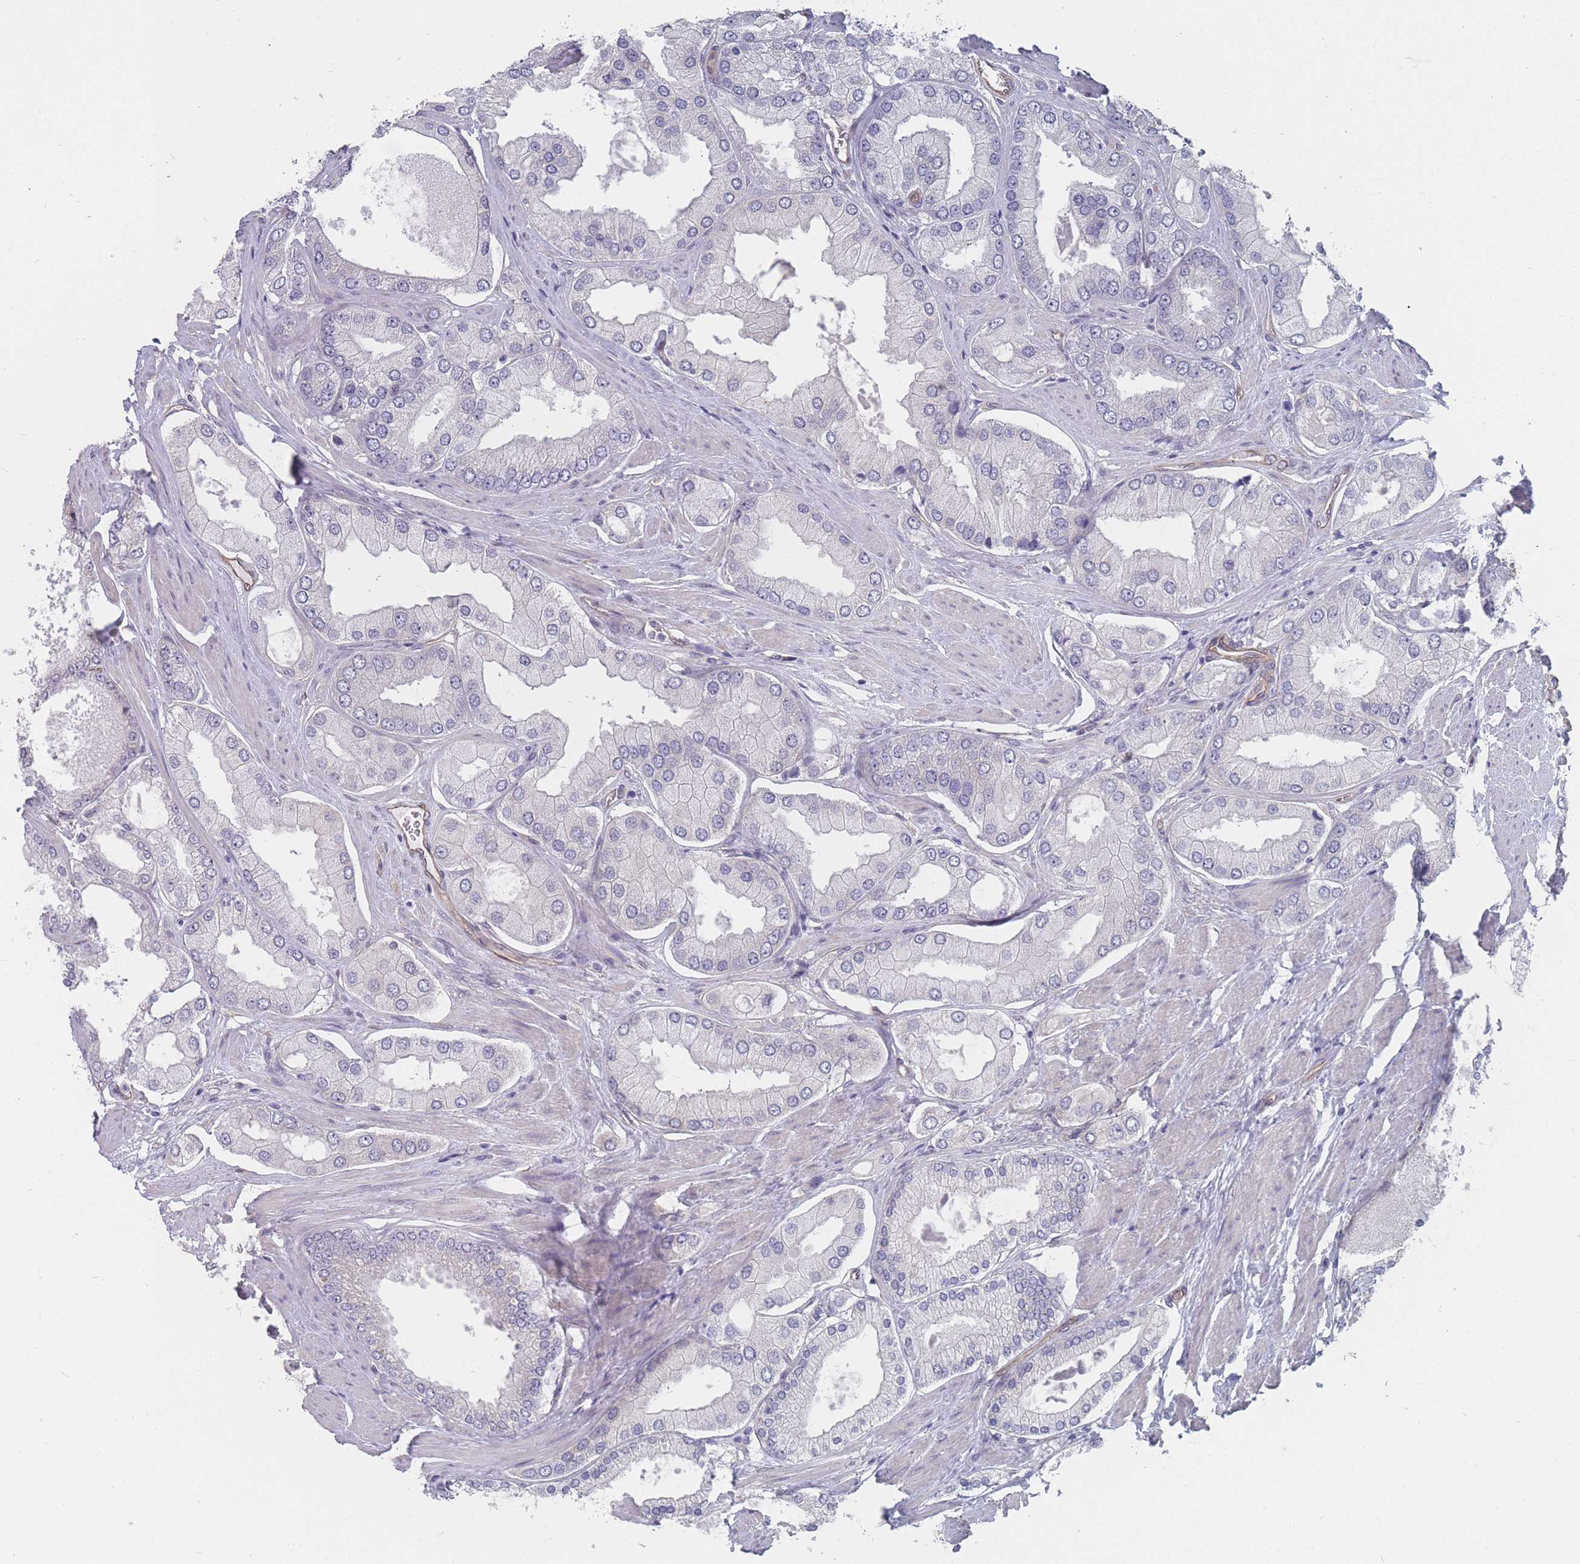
{"staining": {"intensity": "negative", "quantity": "none", "location": "none"}, "tissue": "prostate cancer", "cell_type": "Tumor cells", "image_type": "cancer", "snomed": [{"axis": "morphology", "description": "Adenocarcinoma, Low grade"}, {"axis": "topography", "description": "Prostate"}], "caption": "There is no significant expression in tumor cells of prostate adenocarcinoma (low-grade).", "gene": "SLC1A6", "patient": {"sex": "male", "age": 42}}